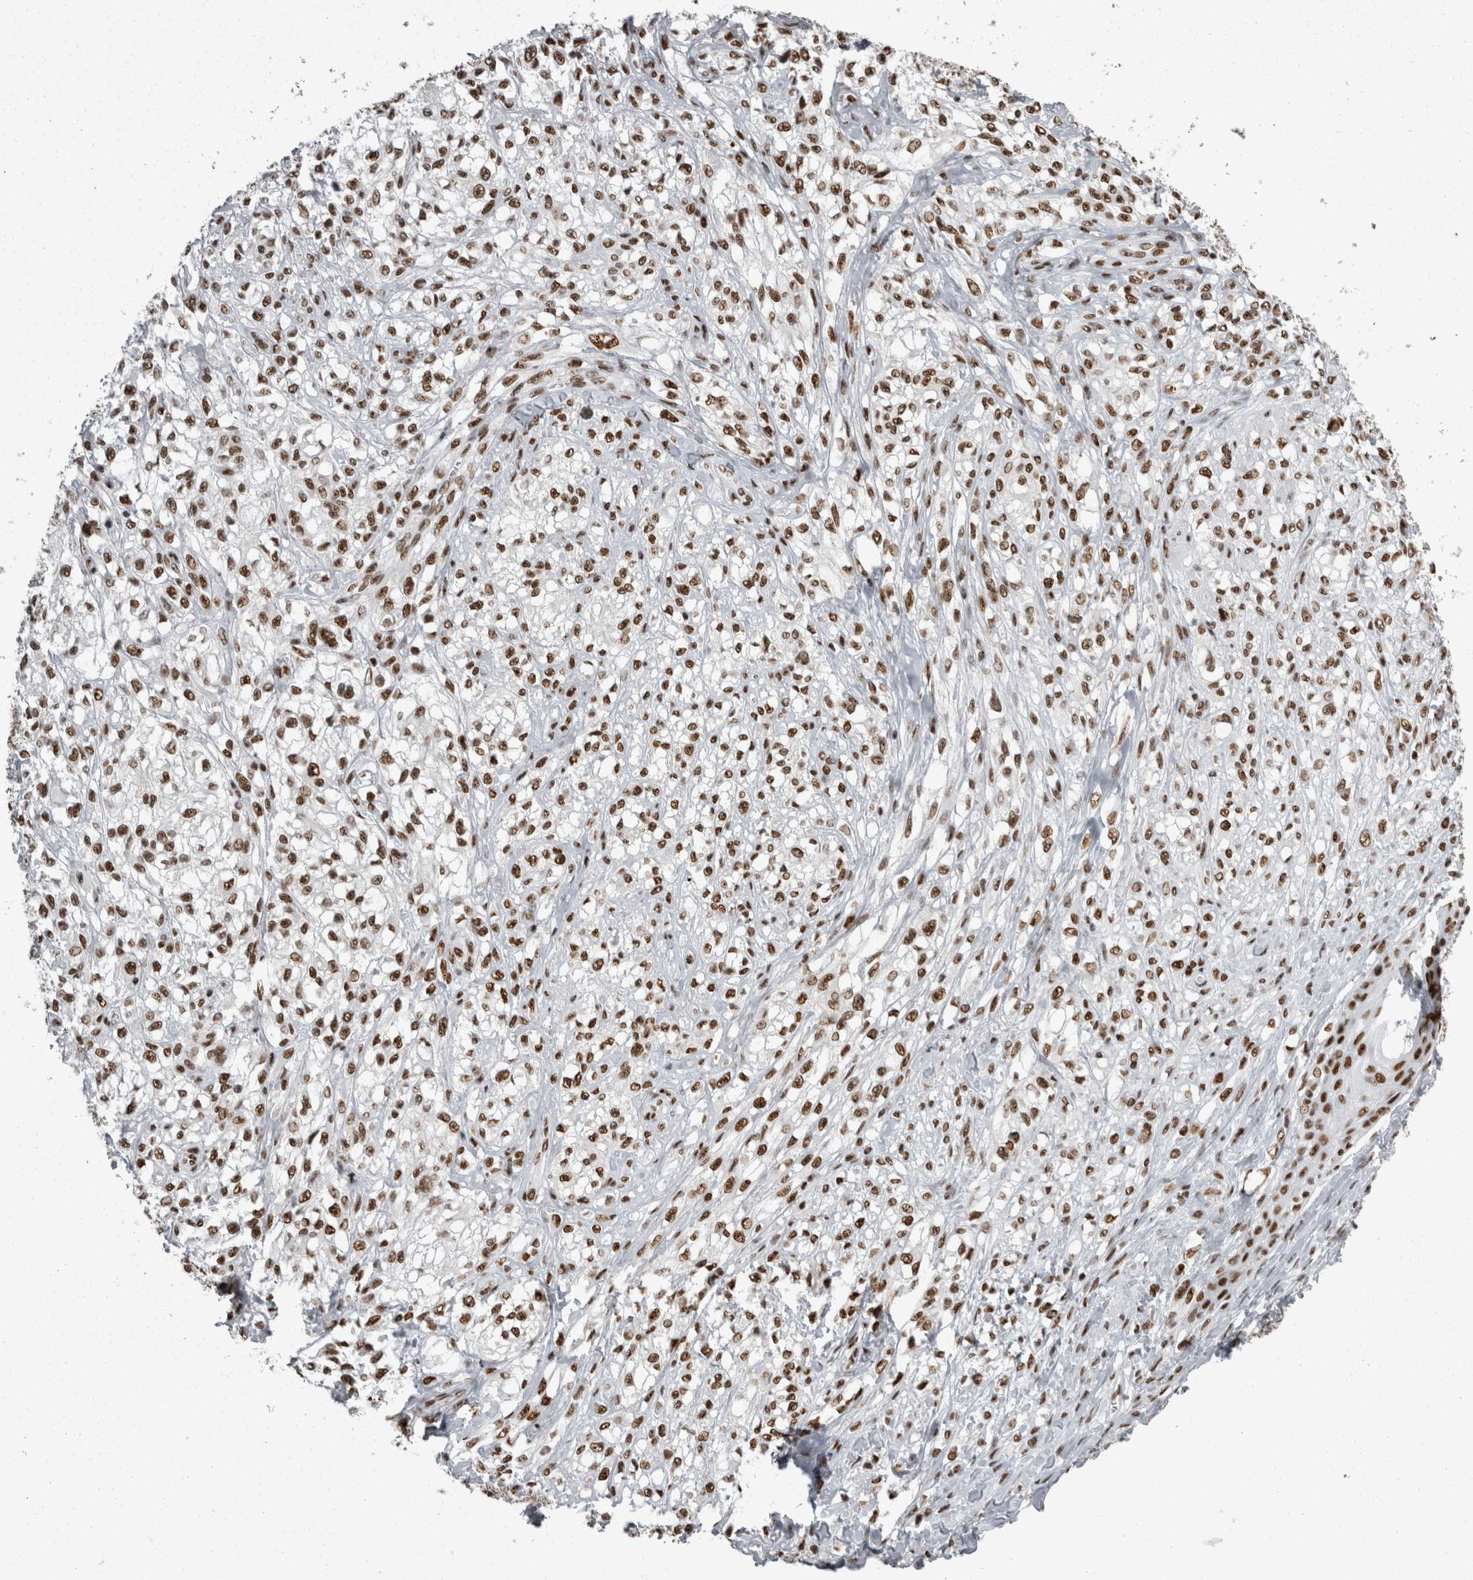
{"staining": {"intensity": "moderate", "quantity": ">75%", "location": "nuclear"}, "tissue": "melanoma", "cell_type": "Tumor cells", "image_type": "cancer", "snomed": [{"axis": "morphology", "description": "Malignant melanoma, NOS"}, {"axis": "topography", "description": "Skin of head"}], "caption": "High-power microscopy captured an immunohistochemistry (IHC) image of melanoma, revealing moderate nuclear staining in approximately >75% of tumor cells.", "gene": "SNRNP40", "patient": {"sex": "male", "age": 83}}